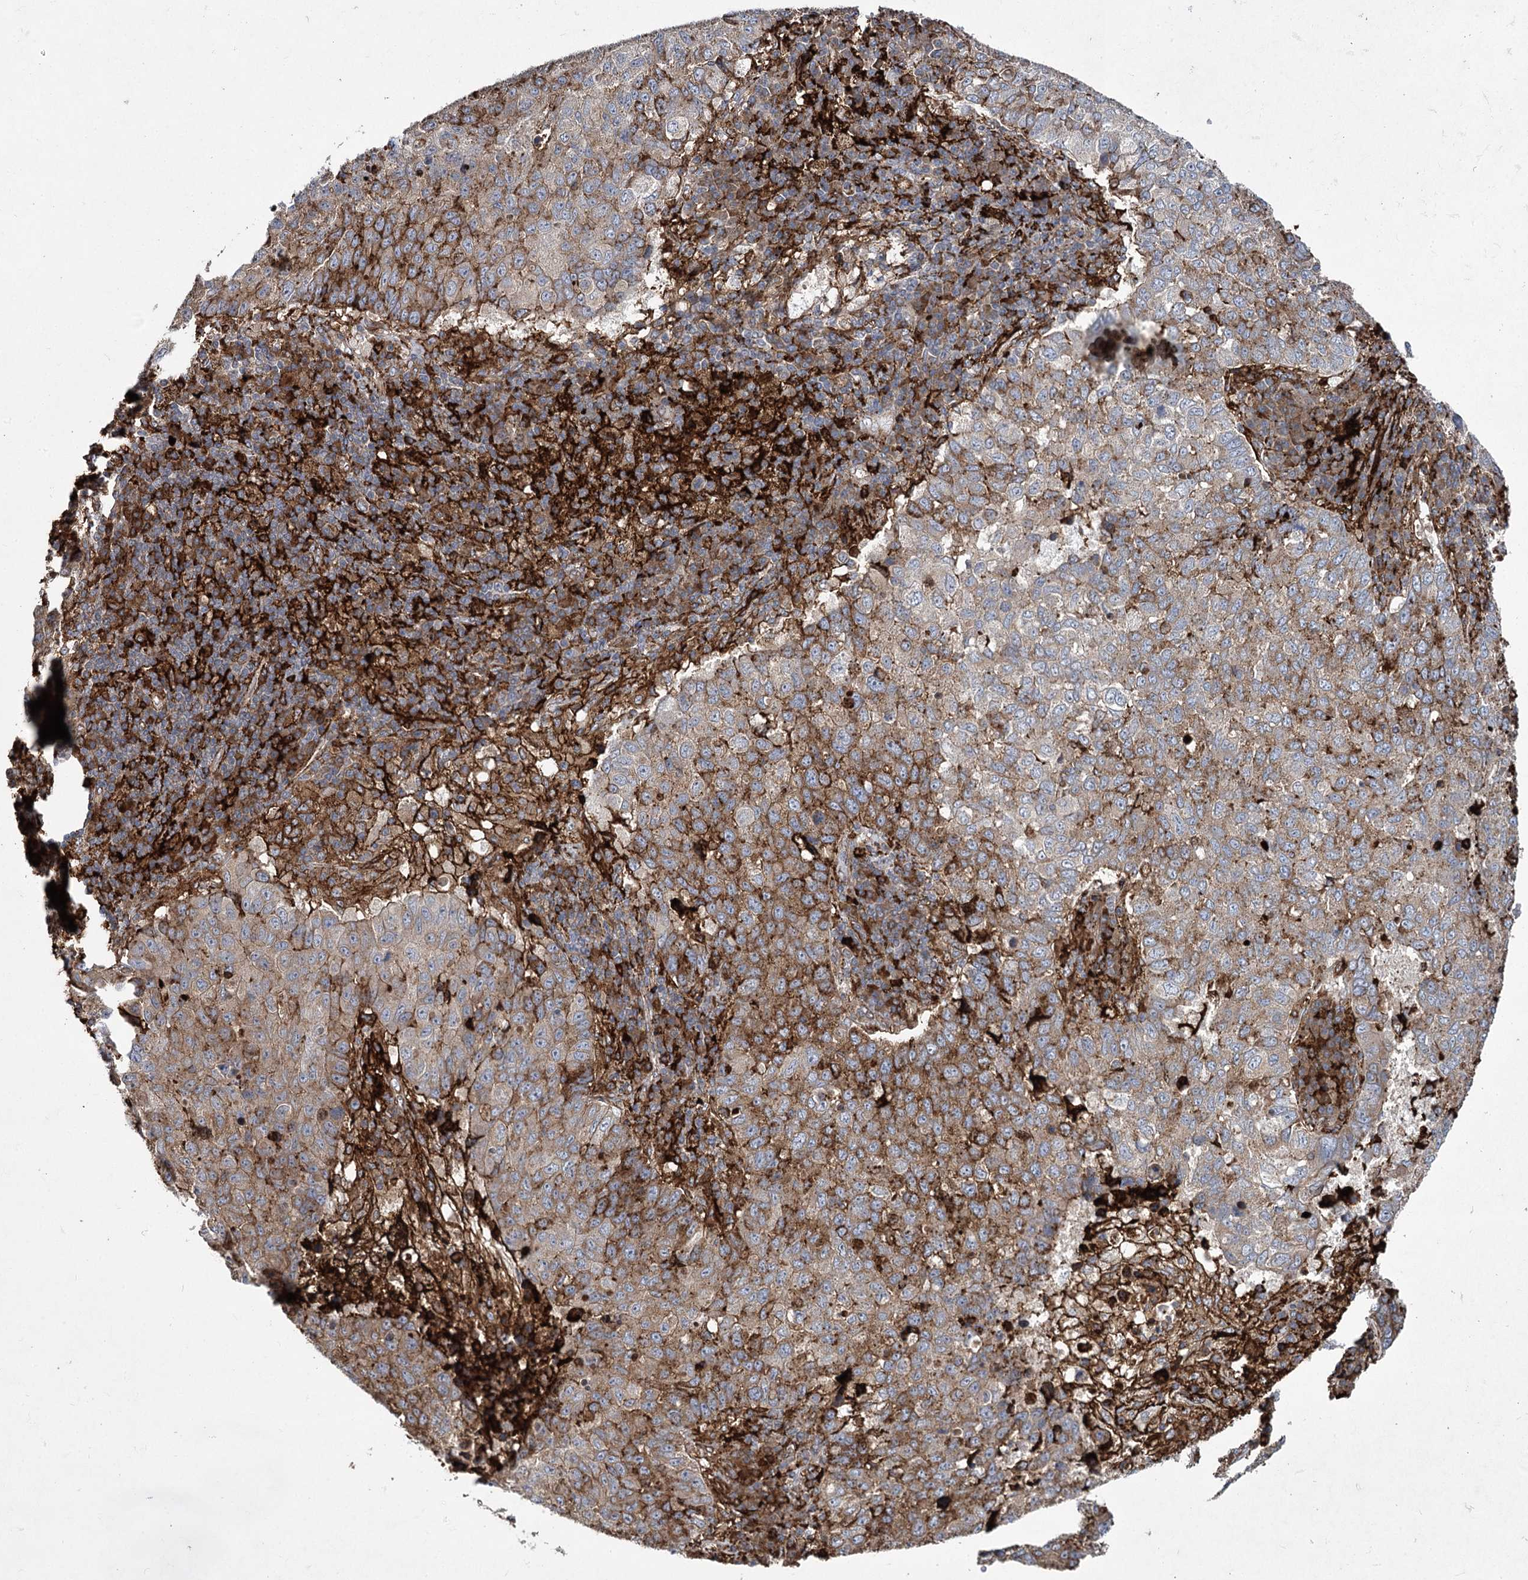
{"staining": {"intensity": "moderate", "quantity": "25%-75%", "location": "cytoplasmic/membranous"}, "tissue": "lung cancer", "cell_type": "Tumor cells", "image_type": "cancer", "snomed": [{"axis": "morphology", "description": "Squamous cell carcinoma, NOS"}, {"axis": "topography", "description": "Lung"}], "caption": "IHC histopathology image of neoplastic tissue: squamous cell carcinoma (lung) stained using immunohistochemistry exhibits medium levels of moderate protein expression localized specifically in the cytoplasmic/membranous of tumor cells, appearing as a cytoplasmic/membranous brown color.", "gene": "DCUN1D4", "patient": {"sex": "male", "age": 73}}